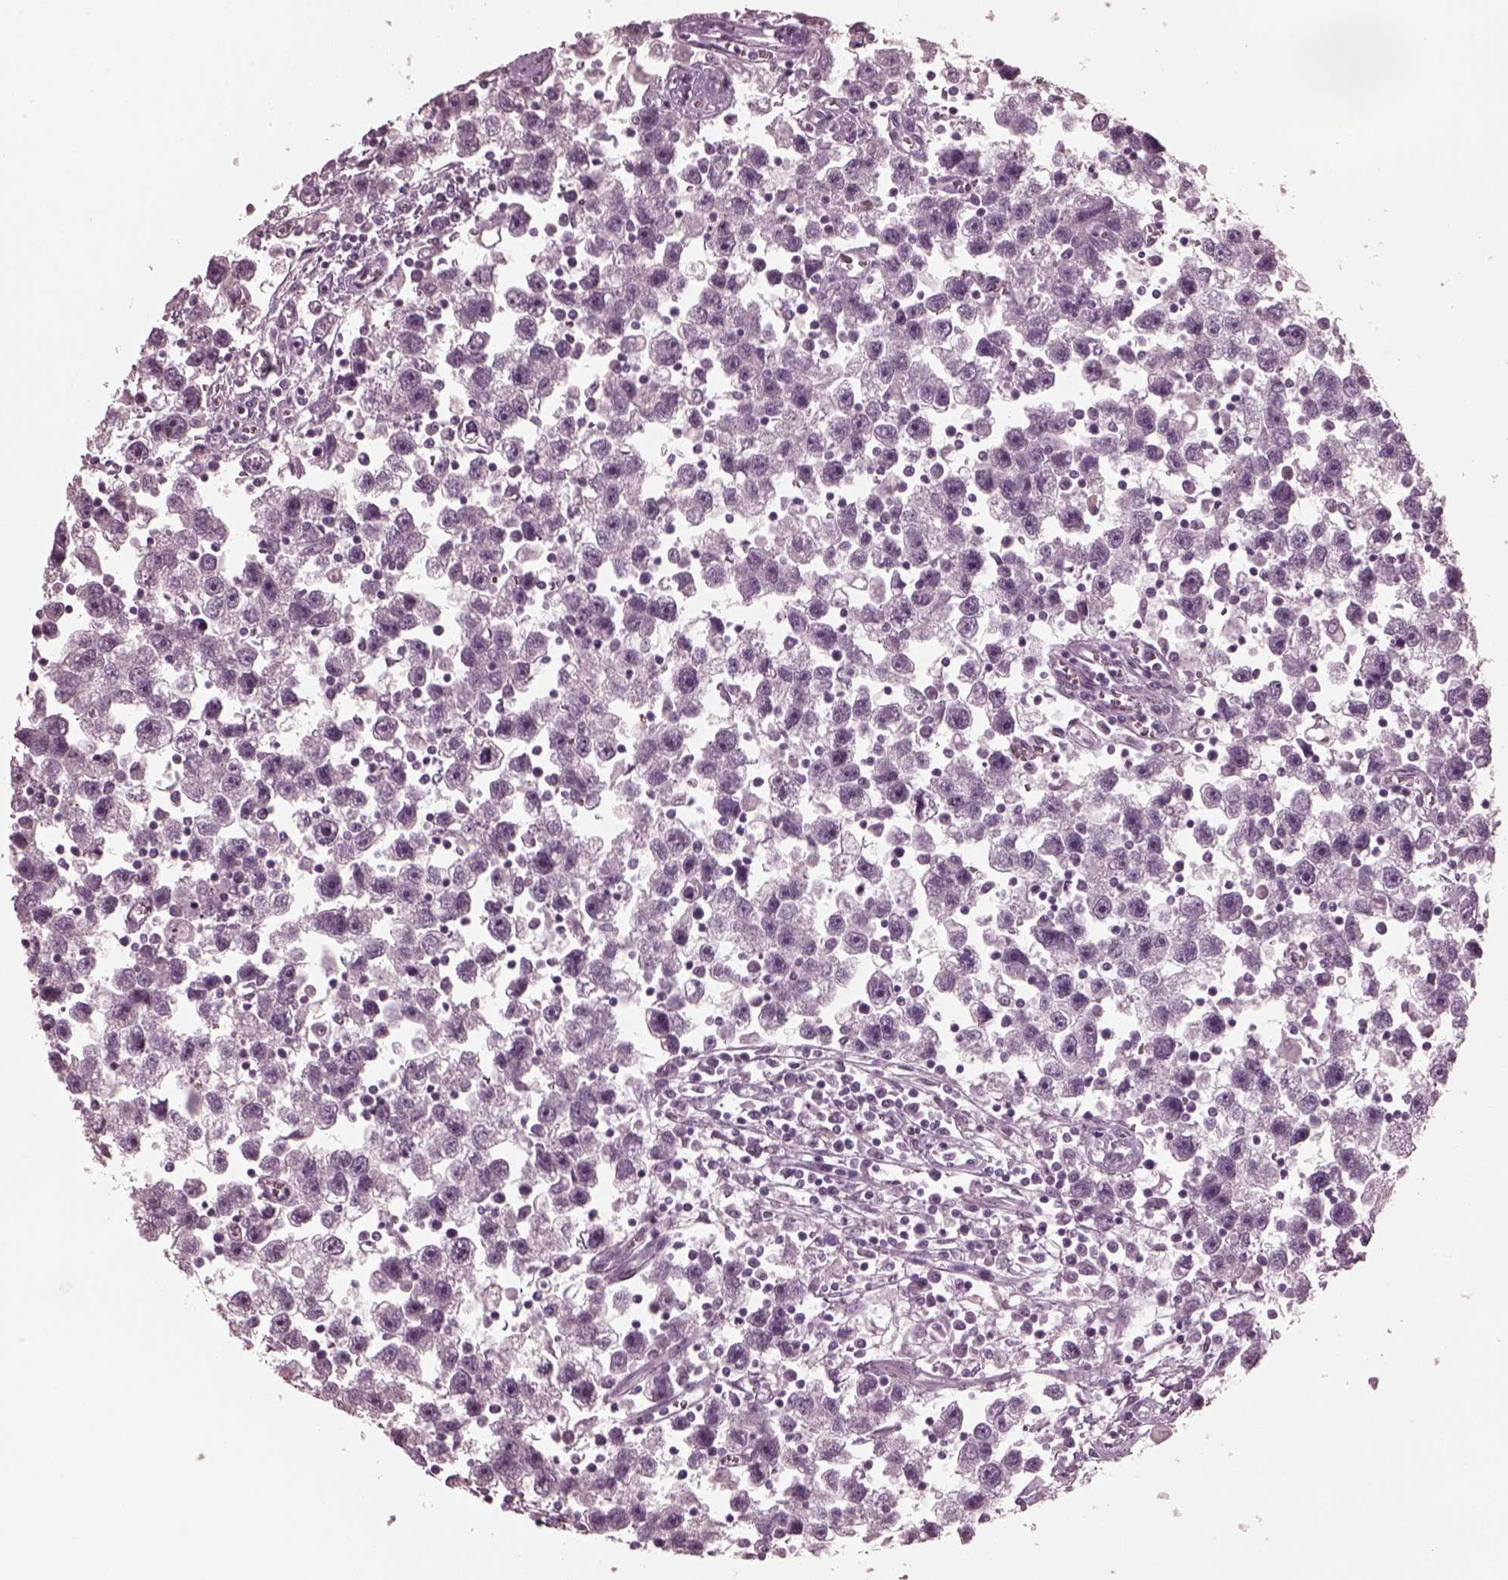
{"staining": {"intensity": "negative", "quantity": "none", "location": "none"}, "tissue": "testis cancer", "cell_type": "Tumor cells", "image_type": "cancer", "snomed": [{"axis": "morphology", "description": "Seminoma, NOS"}, {"axis": "topography", "description": "Testis"}], "caption": "This is a micrograph of immunohistochemistry (IHC) staining of seminoma (testis), which shows no staining in tumor cells. Nuclei are stained in blue.", "gene": "CGA", "patient": {"sex": "male", "age": 30}}